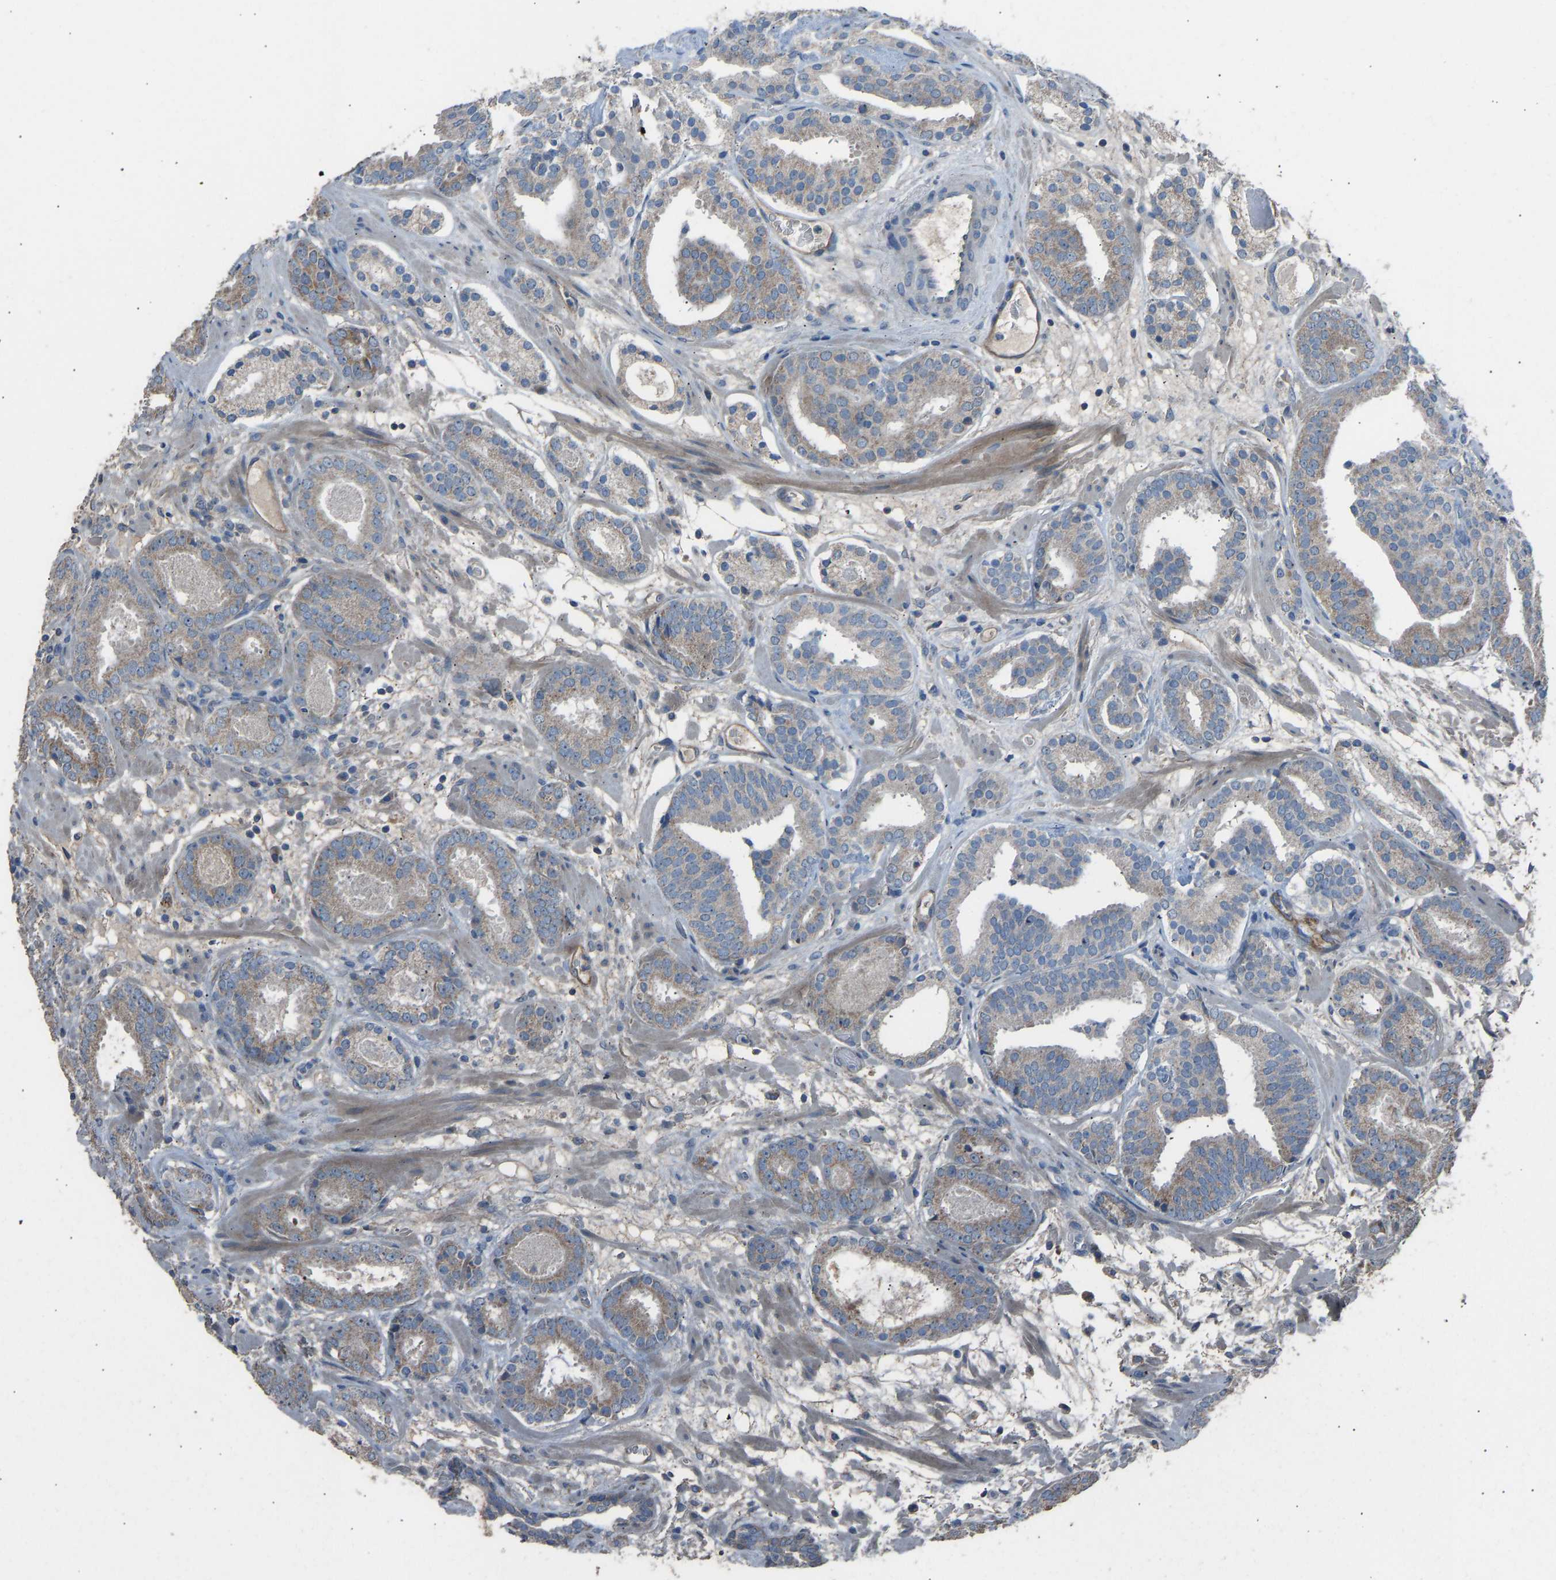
{"staining": {"intensity": "weak", "quantity": ">75%", "location": "cytoplasmic/membranous"}, "tissue": "prostate cancer", "cell_type": "Tumor cells", "image_type": "cancer", "snomed": [{"axis": "morphology", "description": "Adenocarcinoma, Low grade"}, {"axis": "topography", "description": "Prostate"}], "caption": "Immunohistochemical staining of human prostate low-grade adenocarcinoma shows weak cytoplasmic/membranous protein staining in approximately >75% of tumor cells.", "gene": "TGFBR3", "patient": {"sex": "male", "age": 69}}